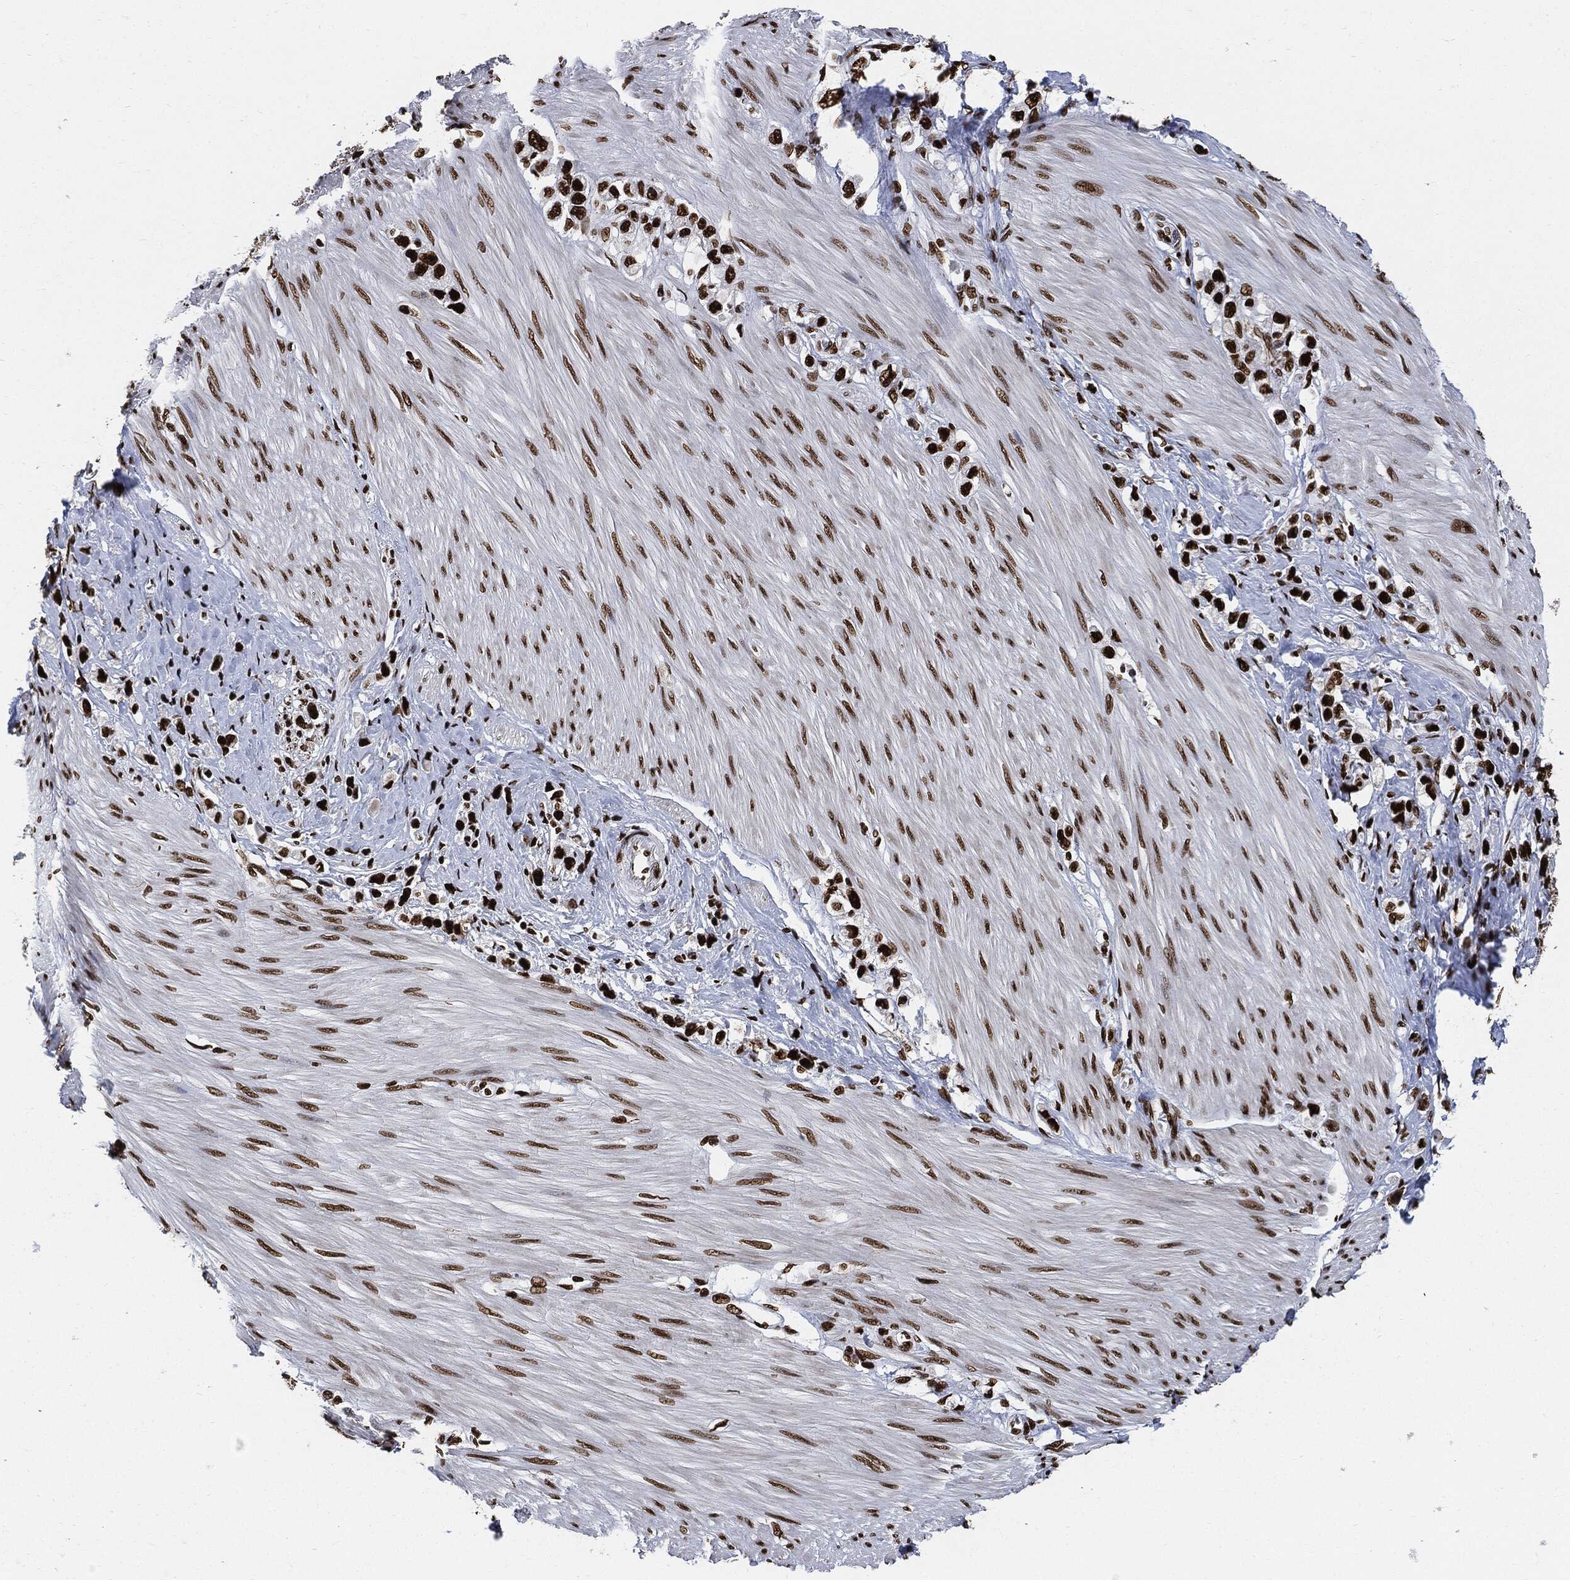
{"staining": {"intensity": "strong", "quantity": ">75%", "location": "nuclear"}, "tissue": "stomach cancer", "cell_type": "Tumor cells", "image_type": "cancer", "snomed": [{"axis": "morphology", "description": "Normal tissue, NOS"}, {"axis": "morphology", "description": "Adenocarcinoma, NOS"}, {"axis": "morphology", "description": "Adenocarcinoma, High grade"}, {"axis": "topography", "description": "Stomach, upper"}, {"axis": "topography", "description": "Stomach"}], "caption": "A micrograph showing strong nuclear positivity in about >75% of tumor cells in stomach cancer, as visualized by brown immunohistochemical staining.", "gene": "RECQL", "patient": {"sex": "female", "age": 65}}